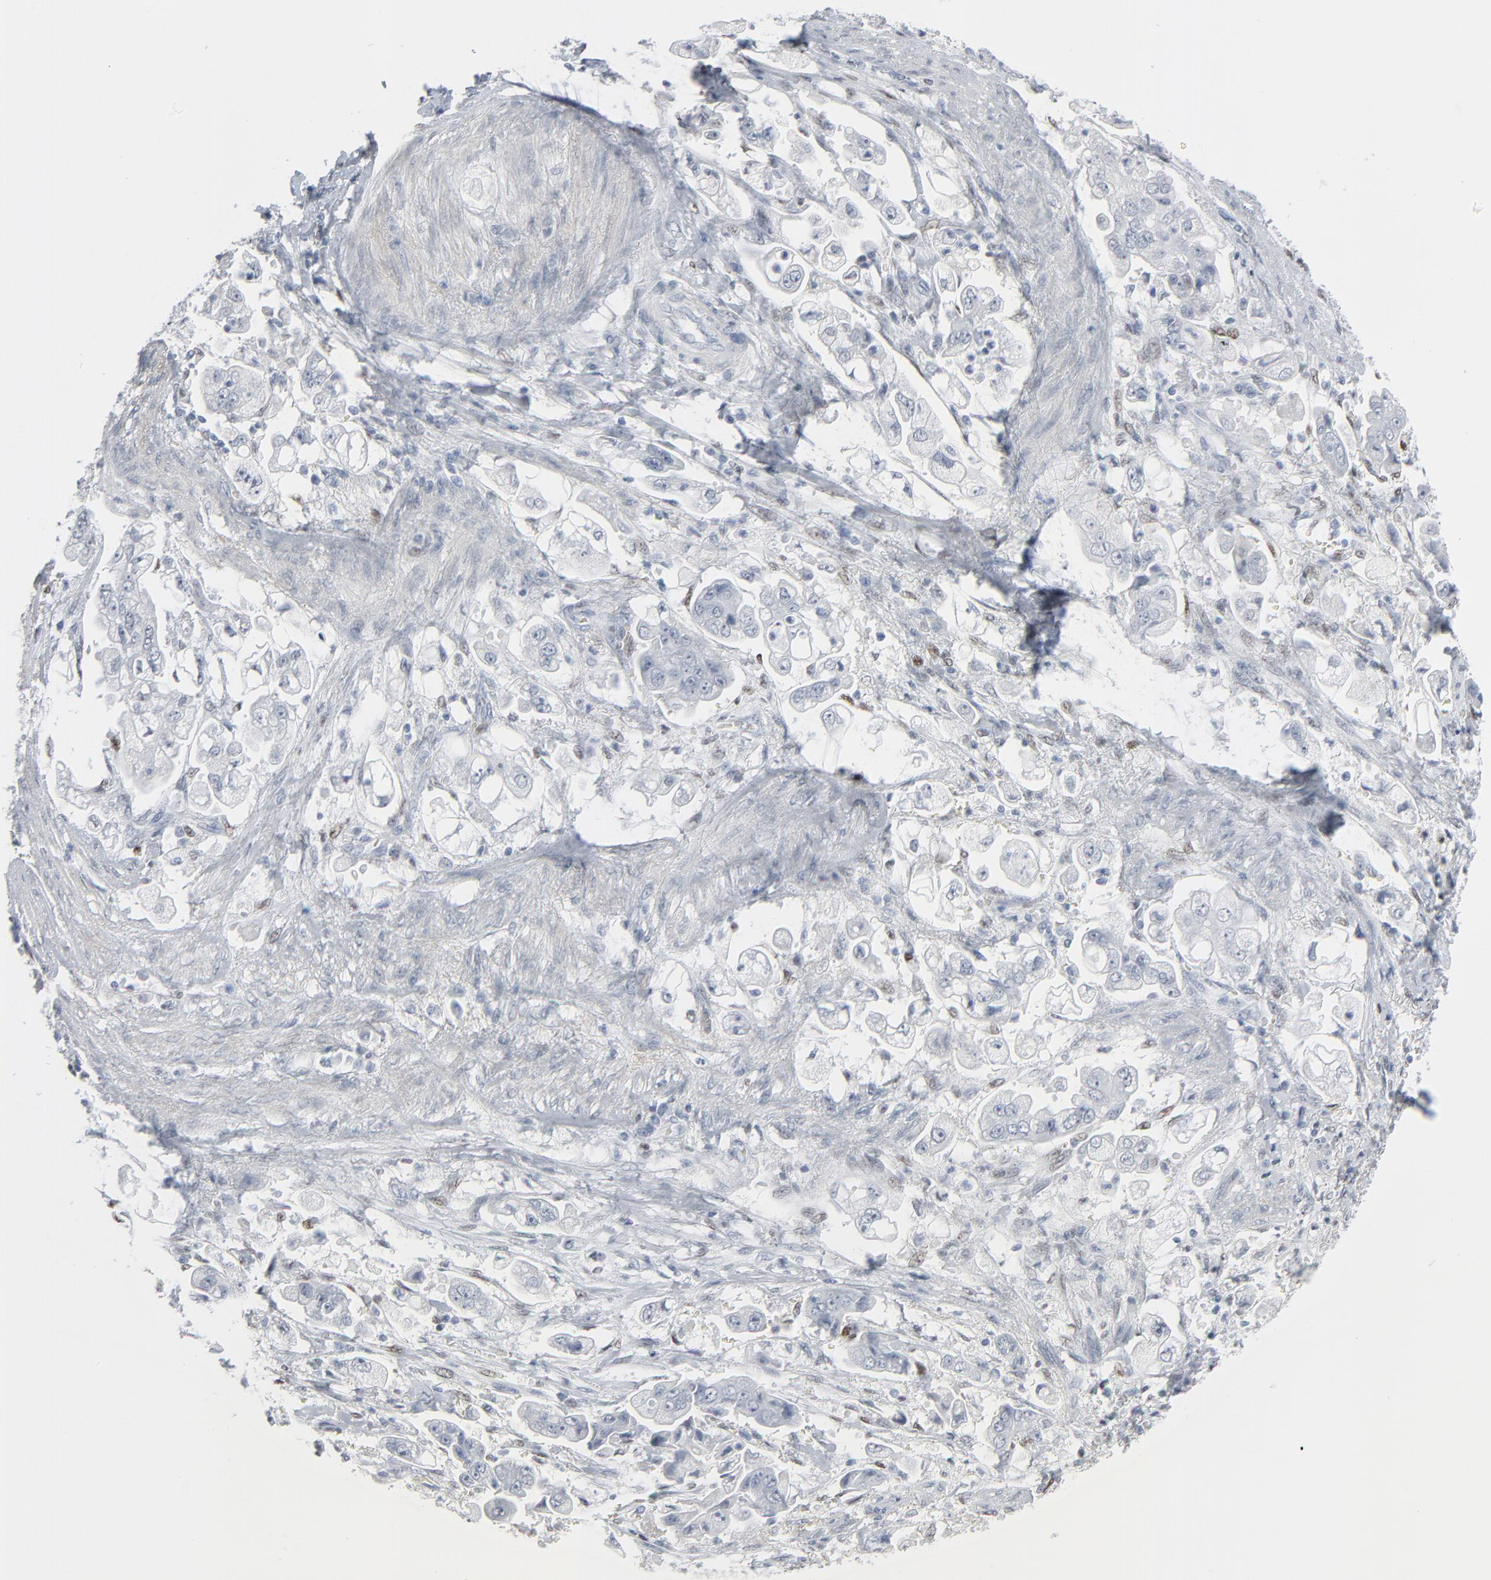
{"staining": {"intensity": "negative", "quantity": "none", "location": "none"}, "tissue": "stomach cancer", "cell_type": "Tumor cells", "image_type": "cancer", "snomed": [{"axis": "morphology", "description": "Adenocarcinoma, NOS"}, {"axis": "topography", "description": "Stomach"}], "caption": "An immunohistochemistry (IHC) image of adenocarcinoma (stomach) is shown. There is no staining in tumor cells of adenocarcinoma (stomach). Brightfield microscopy of IHC stained with DAB (brown) and hematoxylin (blue), captured at high magnification.", "gene": "MITF", "patient": {"sex": "male", "age": 62}}